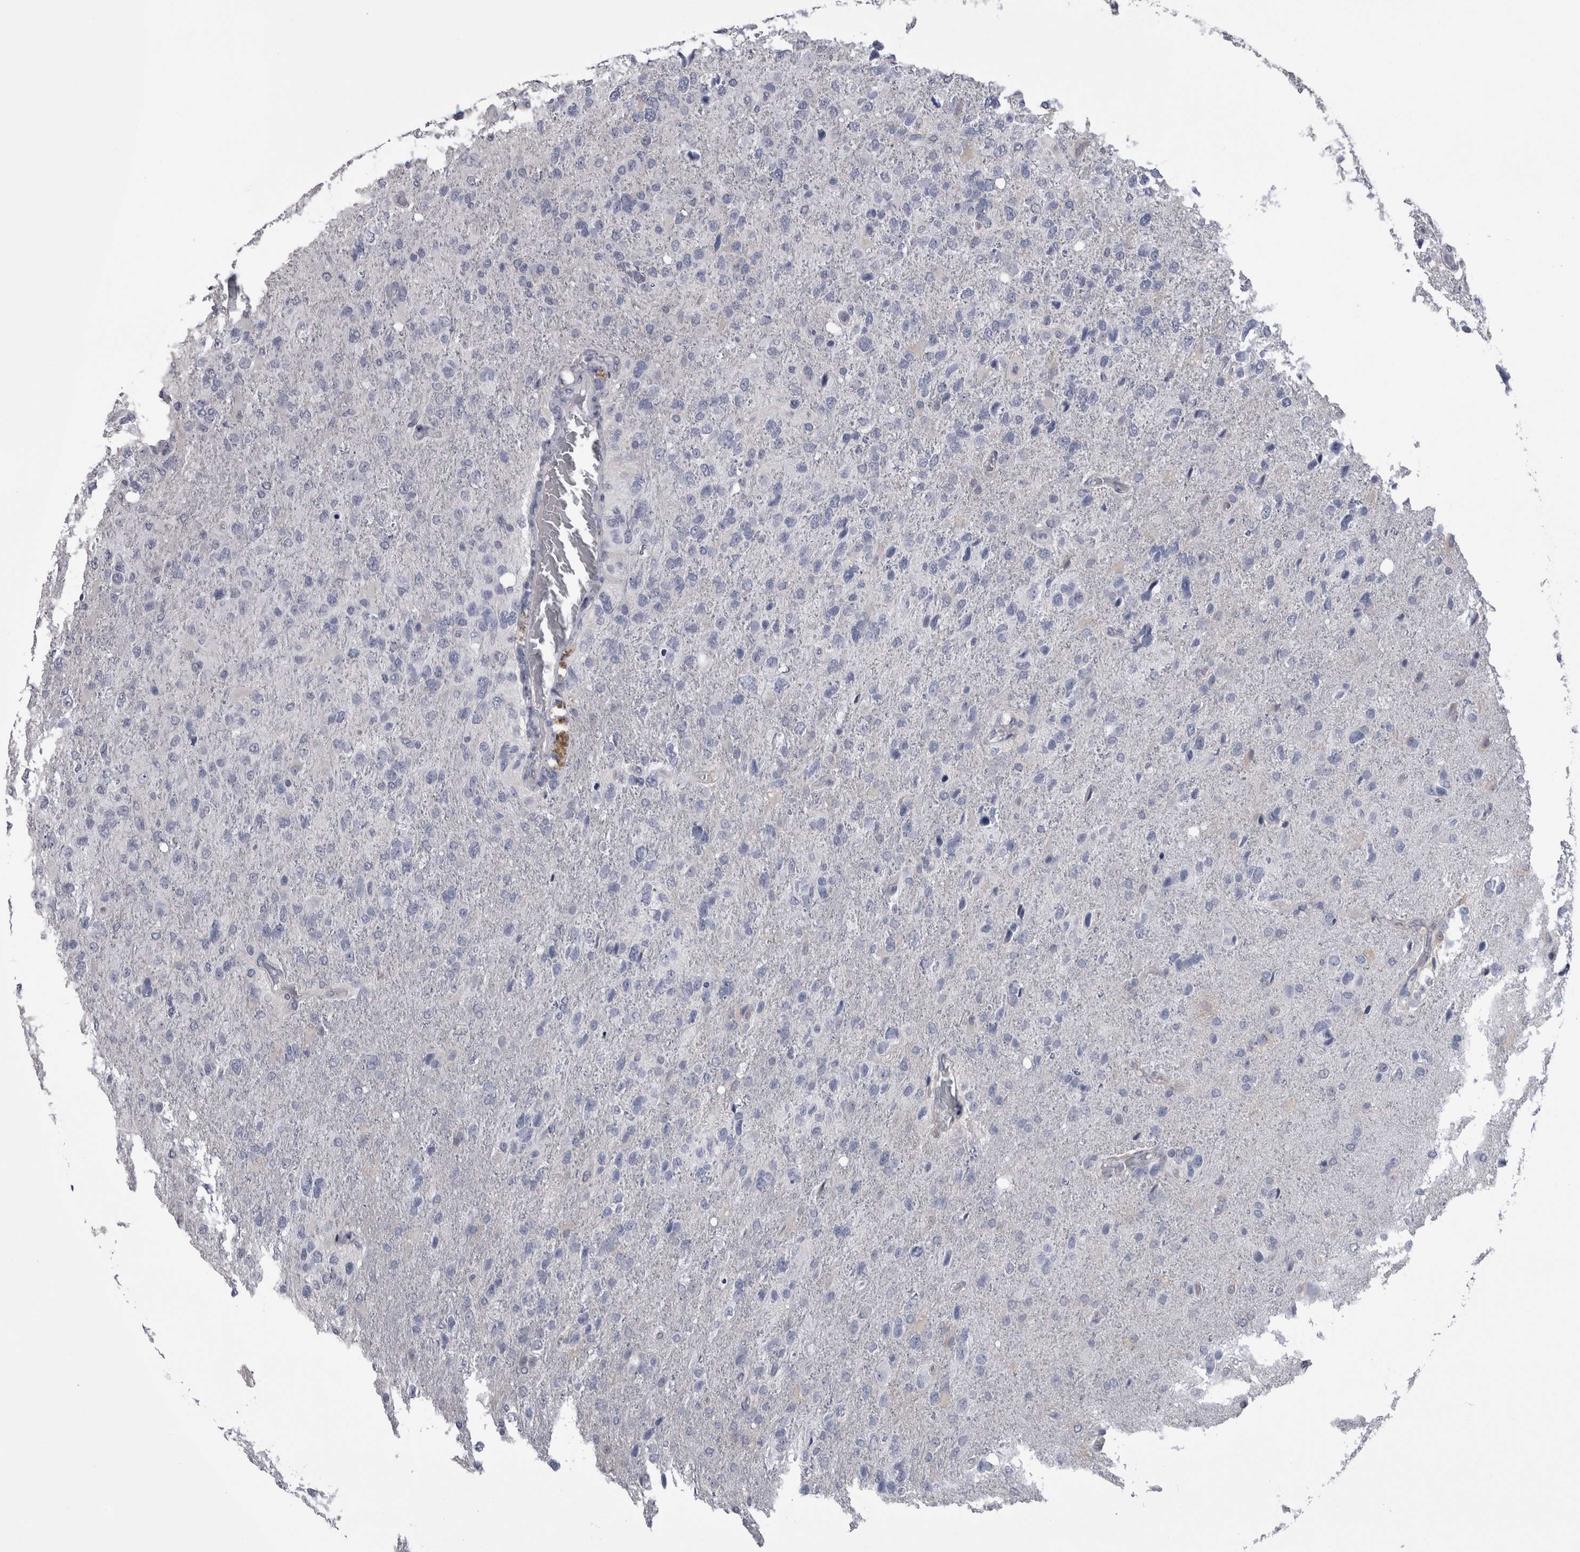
{"staining": {"intensity": "negative", "quantity": "none", "location": "none"}, "tissue": "glioma", "cell_type": "Tumor cells", "image_type": "cancer", "snomed": [{"axis": "morphology", "description": "Glioma, malignant, High grade"}, {"axis": "topography", "description": "Brain"}], "caption": "This histopathology image is of malignant glioma (high-grade) stained with immunohistochemistry to label a protein in brown with the nuclei are counter-stained blue. There is no staining in tumor cells. Nuclei are stained in blue.", "gene": "AFMID", "patient": {"sex": "female", "age": 58}}